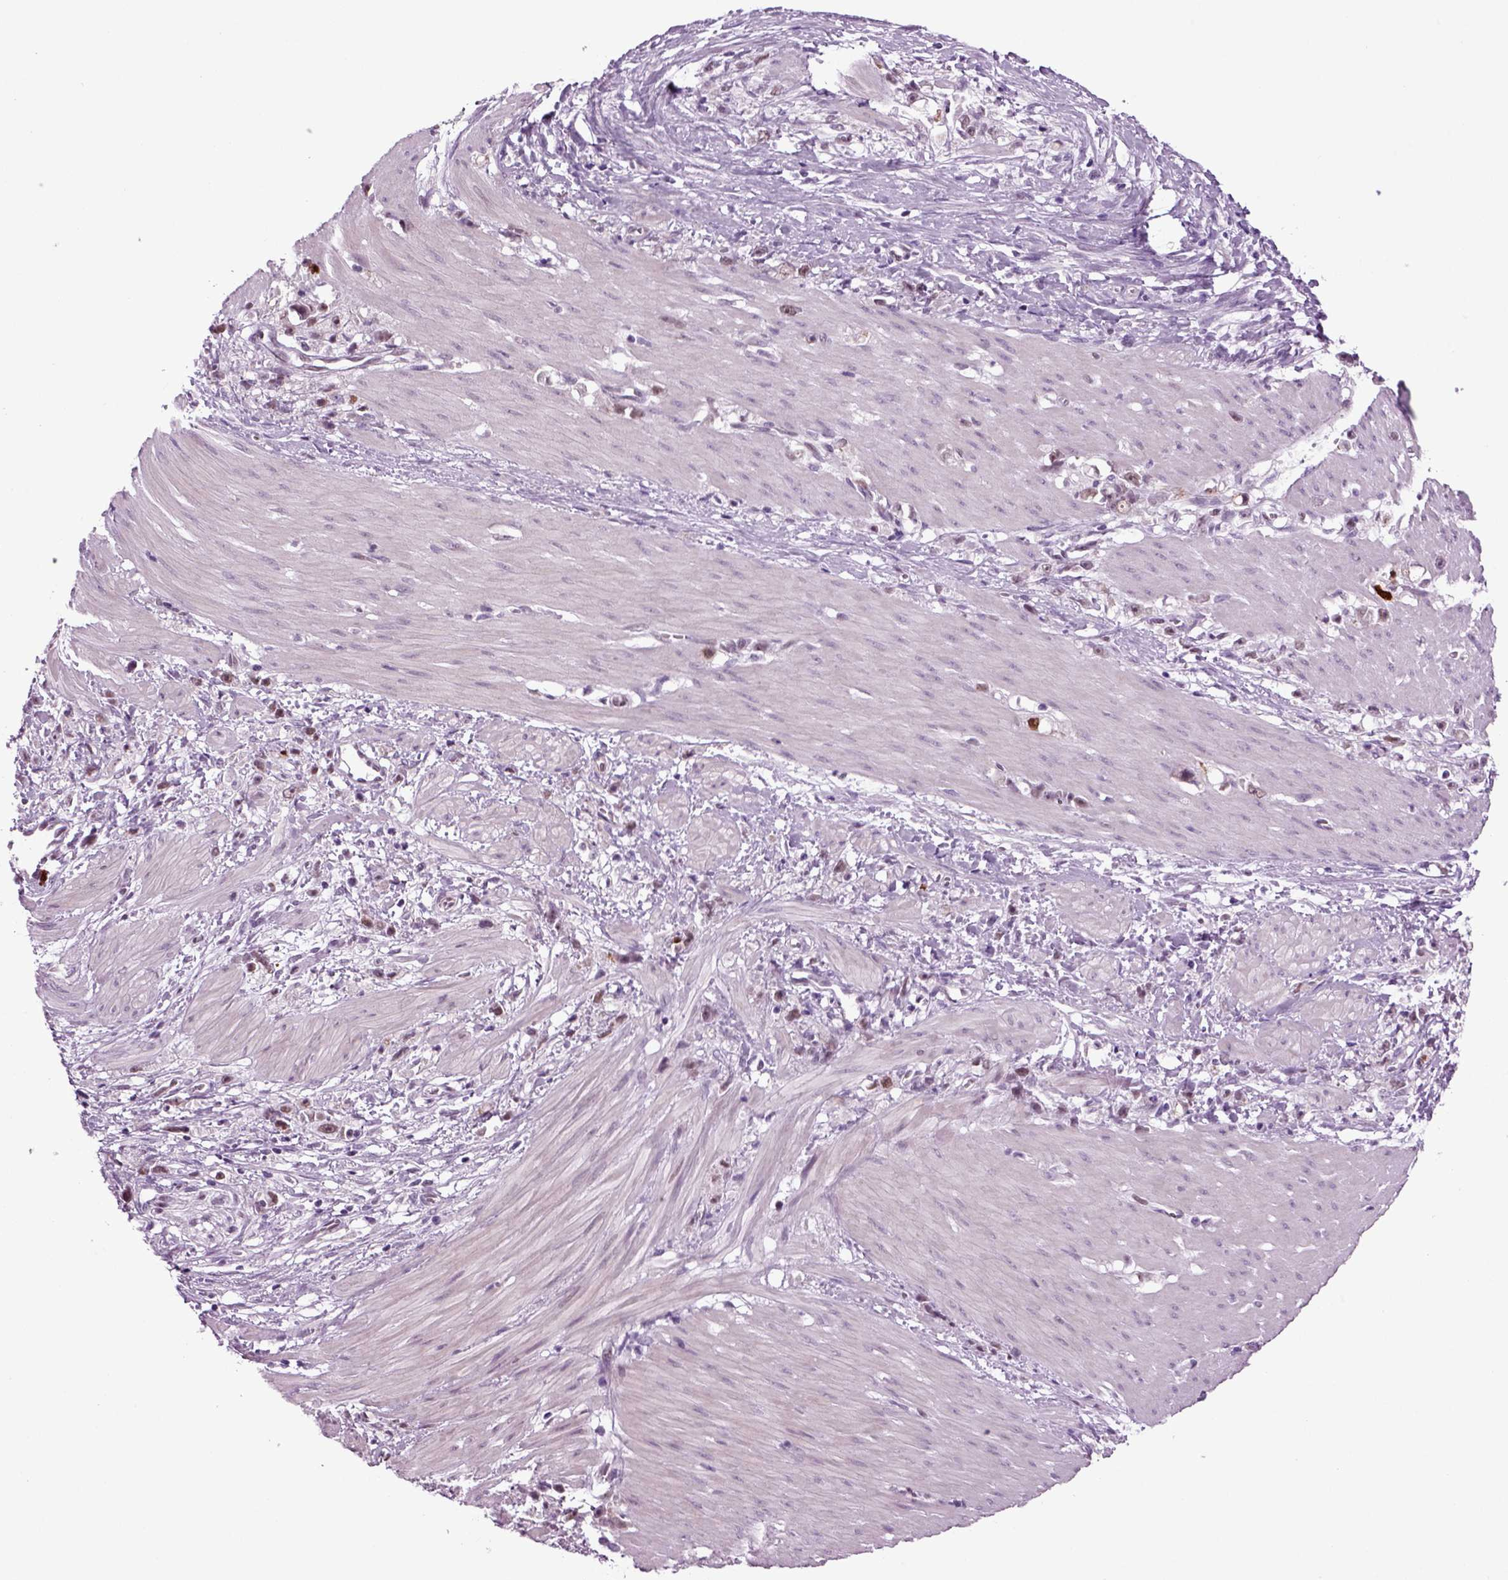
{"staining": {"intensity": "moderate", "quantity": "<25%", "location": "nuclear"}, "tissue": "stomach cancer", "cell_type": "Tumor cells", "image_type": "cancer", "snomed": [{"axis": "morphology", "description": "Adenocarcinoma, NOS"}, {"axis": "topography", "description": "Stomach"}], "caption": "Immunohistochemistry (IHC) of human stomach cancer demonstrates low levels of moderate nuclear staining in approximately <25% of tumor cells.", "gene": "RFX3", "patient": {"sex": "female", "age": 59}}